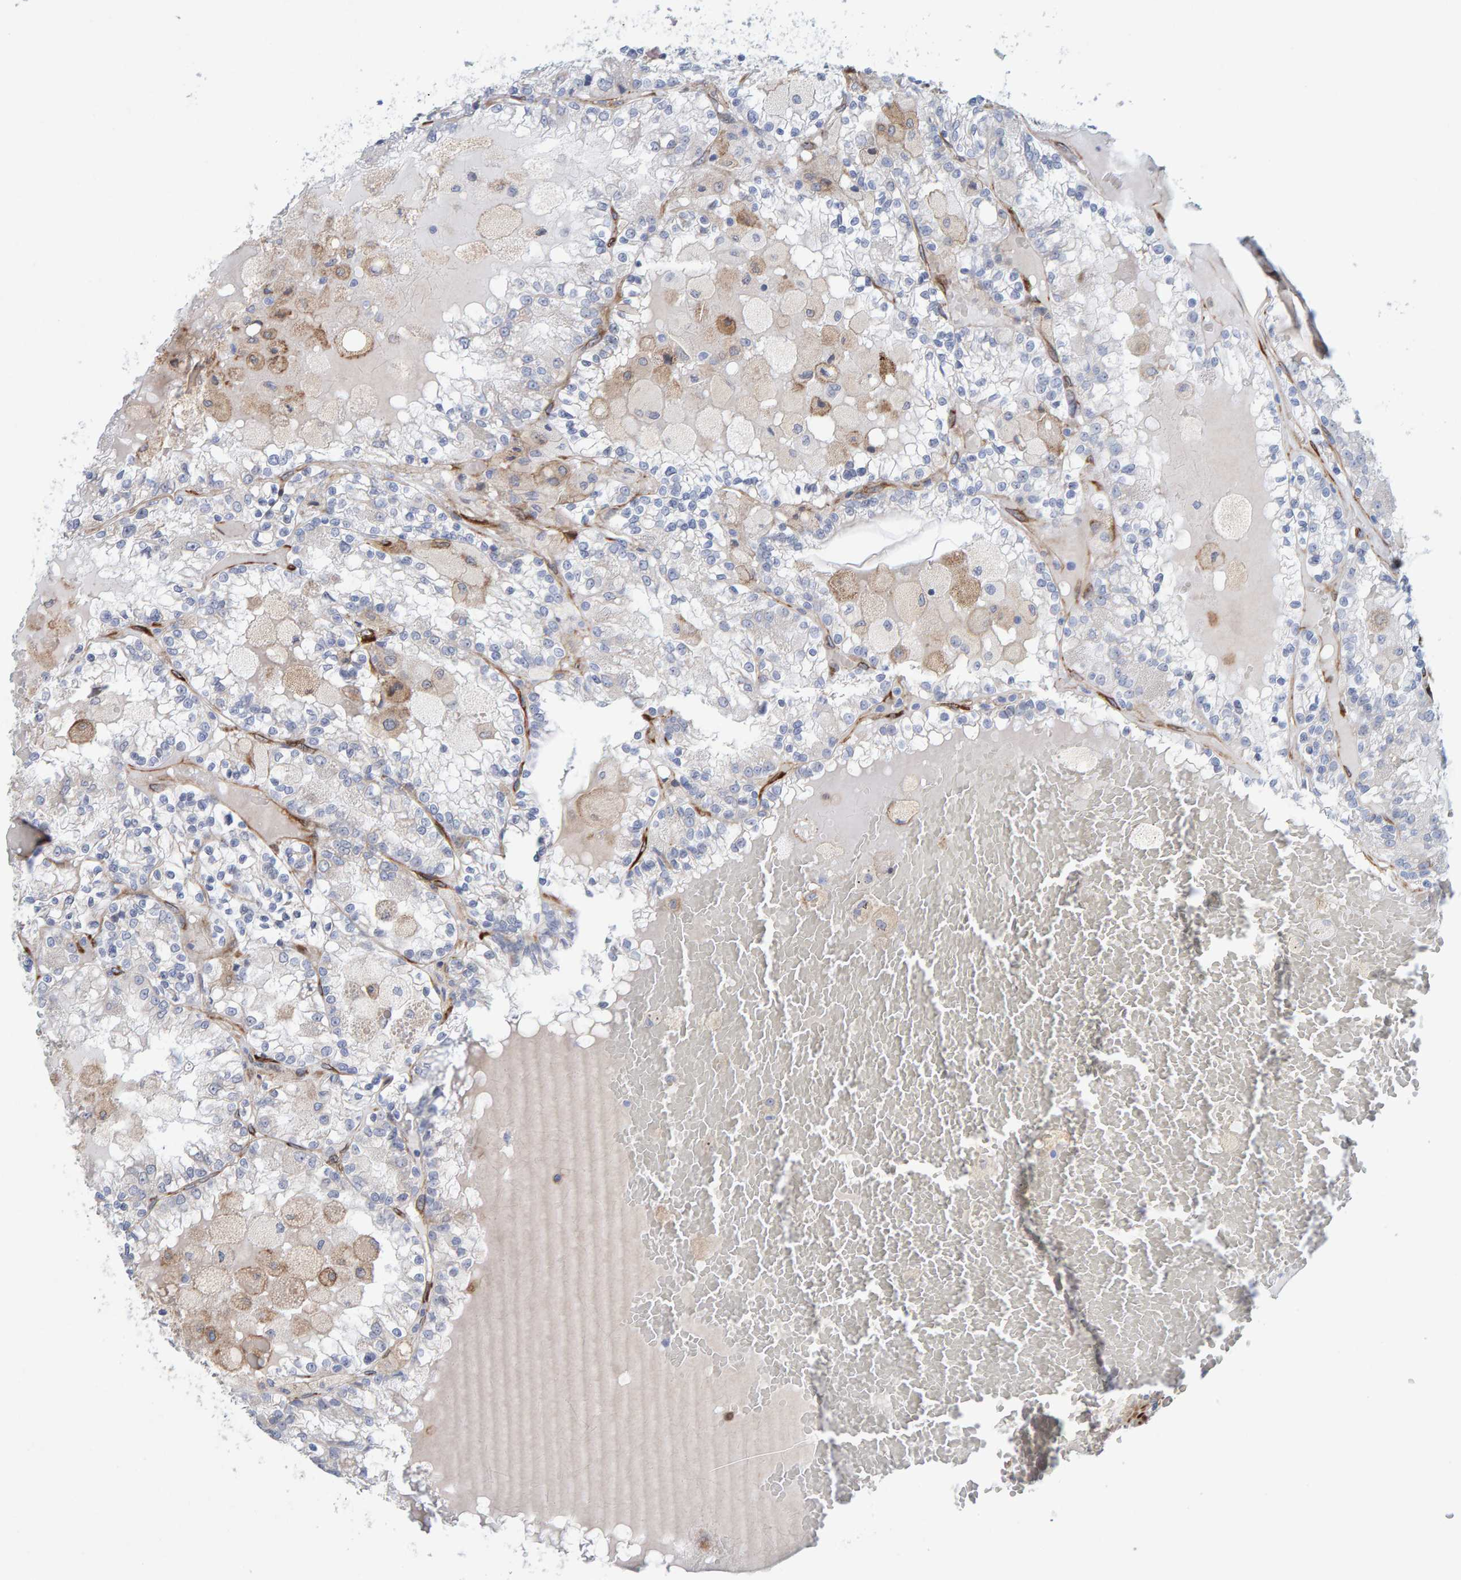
{"staining": {"intensity": "negative", "quantity": "none", "location": "none"}, "tissue": "renal cancer", "cell_type": "Tumor cells", "image_type": "cancer", "snomed": [{"axis": "morphology", "description": "Adenocarcinoma, NOS"}, {"axis": "topography", "description": "Kidney"}], "caption": "High power microscopy histopathology image of an IHC histopathology image of renal cancer (adenocarcinoma), revealing no significant positivity in tumor cells. The staining was performed using DAB (3,3'-diaminobenzidine) to visualize the protein expression in brown, while the nuclei were stained in blue with hematoxylin (Magnification: 20x).", "gene": "MMP16", "patient": {"sex": "female", "age": 56}}